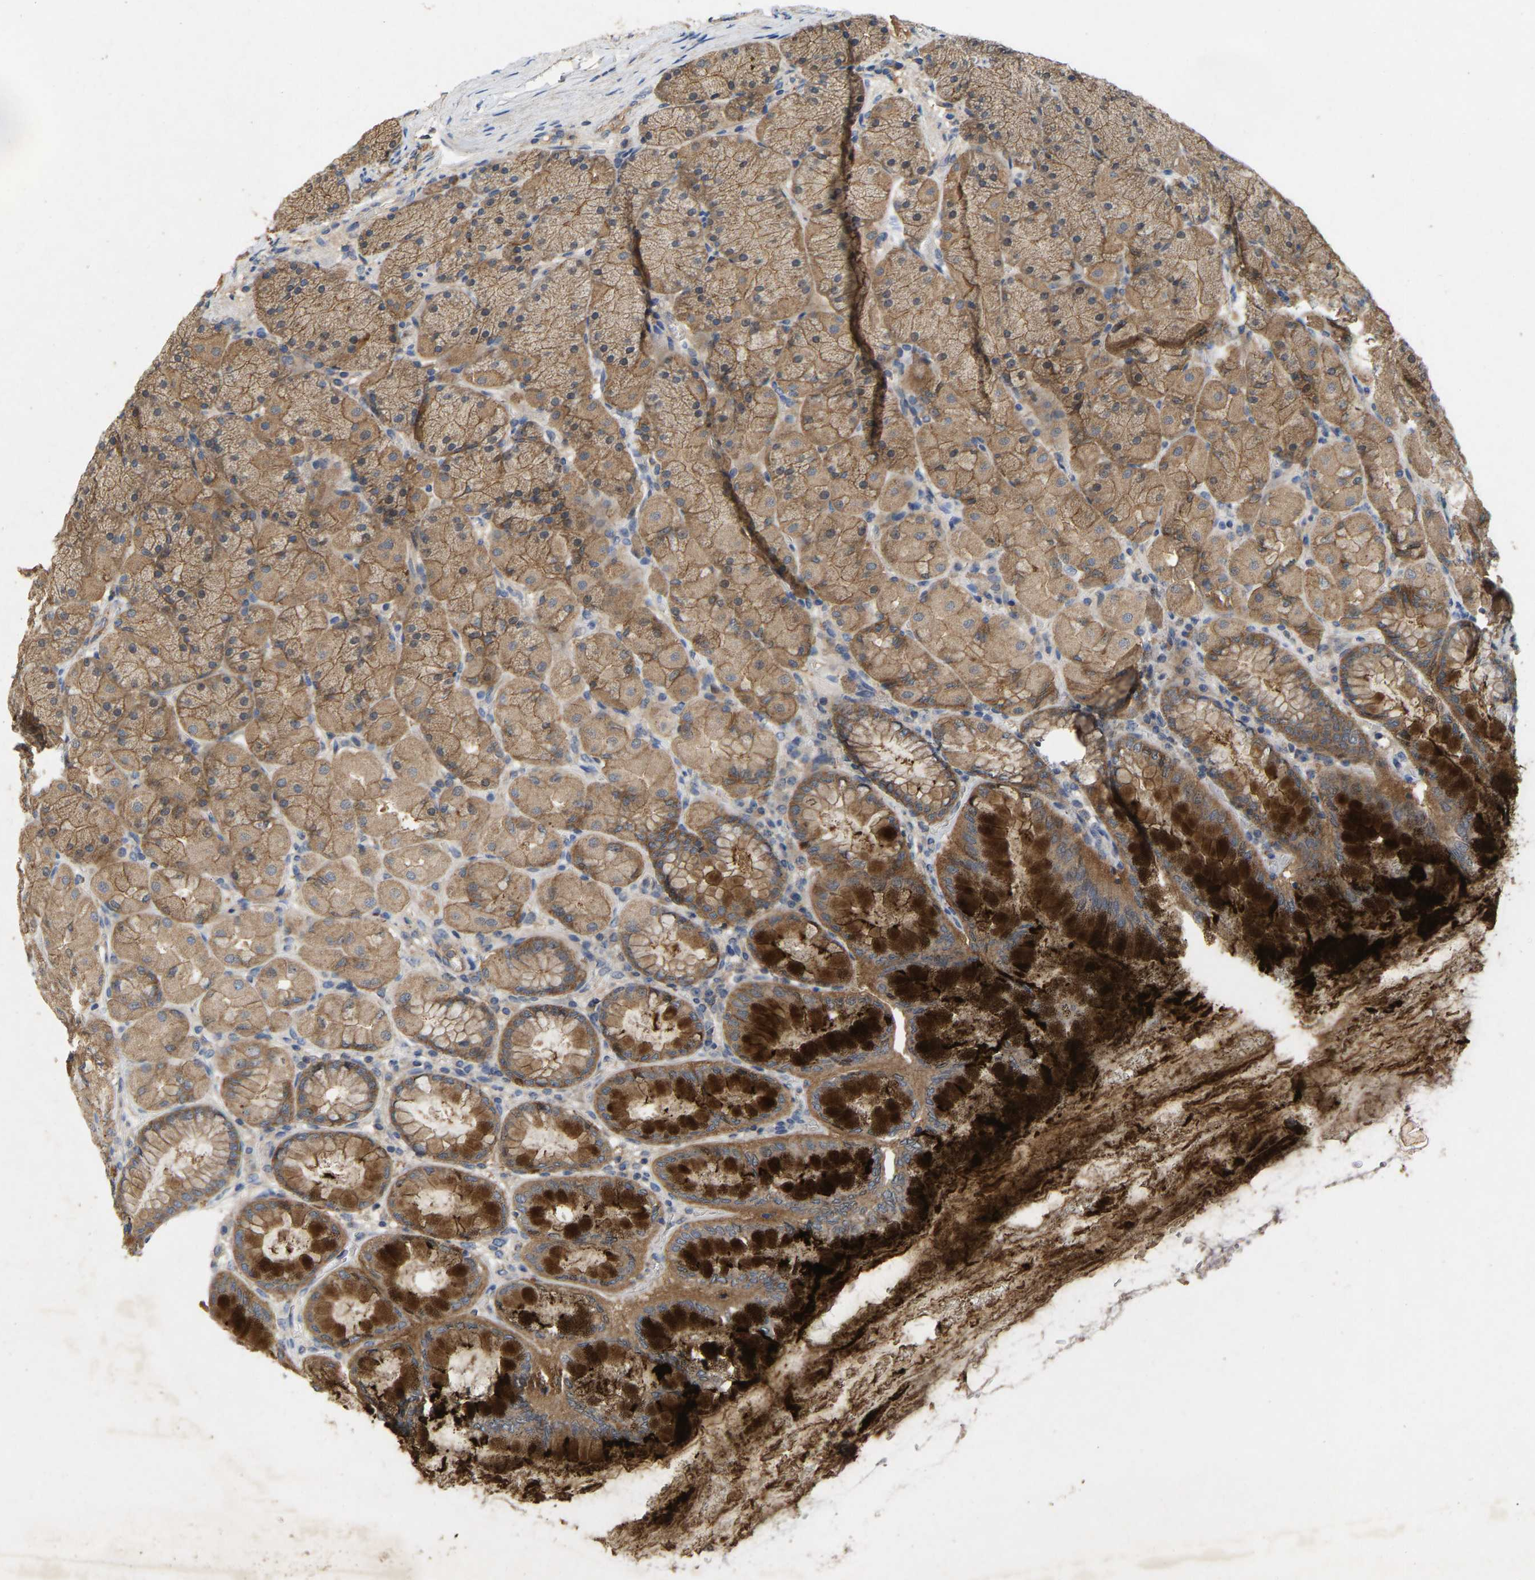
{"staining": {"intensity": "strong", "quantity": ">75%", "location": "cytoplasmic/membranous"}, "tissue": "stomach", "cell_type": "Glandular cells", "image_type": "normal", "snomed": [{"axis": "morphology", "description": "Normal tissue, NOS"}, {"axis": "topography", "description": "Stomach, upper"}], "caption": "Strong cytoplasmic/membranous protein staining is present in about >75% of glandular cells in stomach. The staining is performed using DAB brown chromogen to label protein expression. The nuclei are counter-stained blue using hematoxylin.", "gene": "LPAR2", "patient": {"sex": "female", "age": 56}}